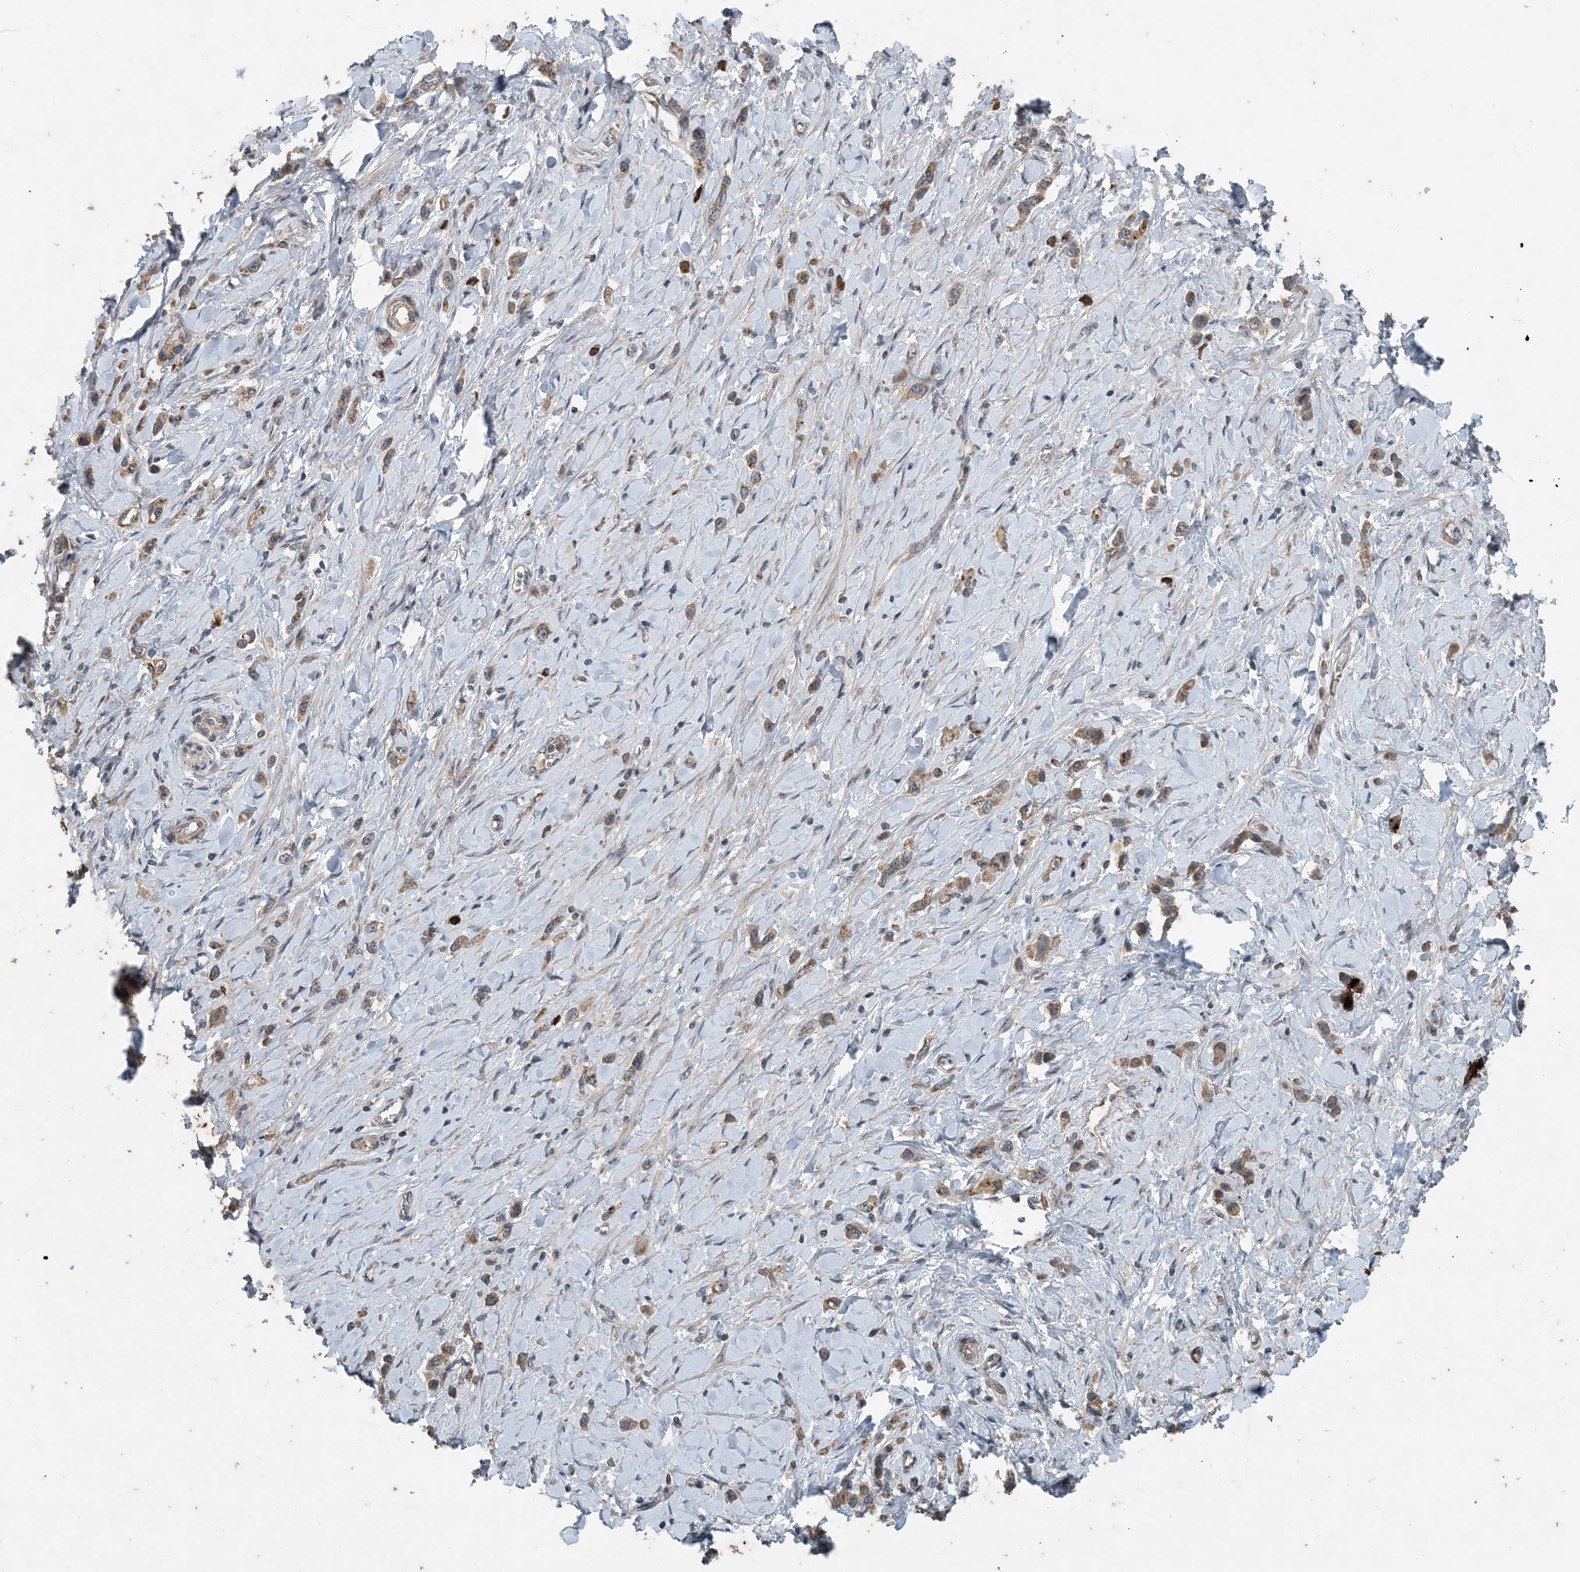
{"staining": {"intensity": "weak", "quantity": ">75%", "location": "cytoplasmic/membranous"}, "tissue": "stomach cancer", "cell_type": "Tumor cells", "image_type": "cancer", "snomed": [{"axis": "morphology", "description": "Normal tissue, NOS"}, {"axis": "morphology", "description": "Adenocarcinoma, NOS"}, {"axis": "topography", "description": "Stomach, upper"}, {"axis": "topography", "description": "Stomach"}], "caption": "A low amount of weak cytoplasmic/membranous expression is seen in approximately >75% of tumor cells in stomach cancer (adenocarcinoma) tissue.", "gene": "MYO9B", "patient": {"sex": "female", "age": 65}}